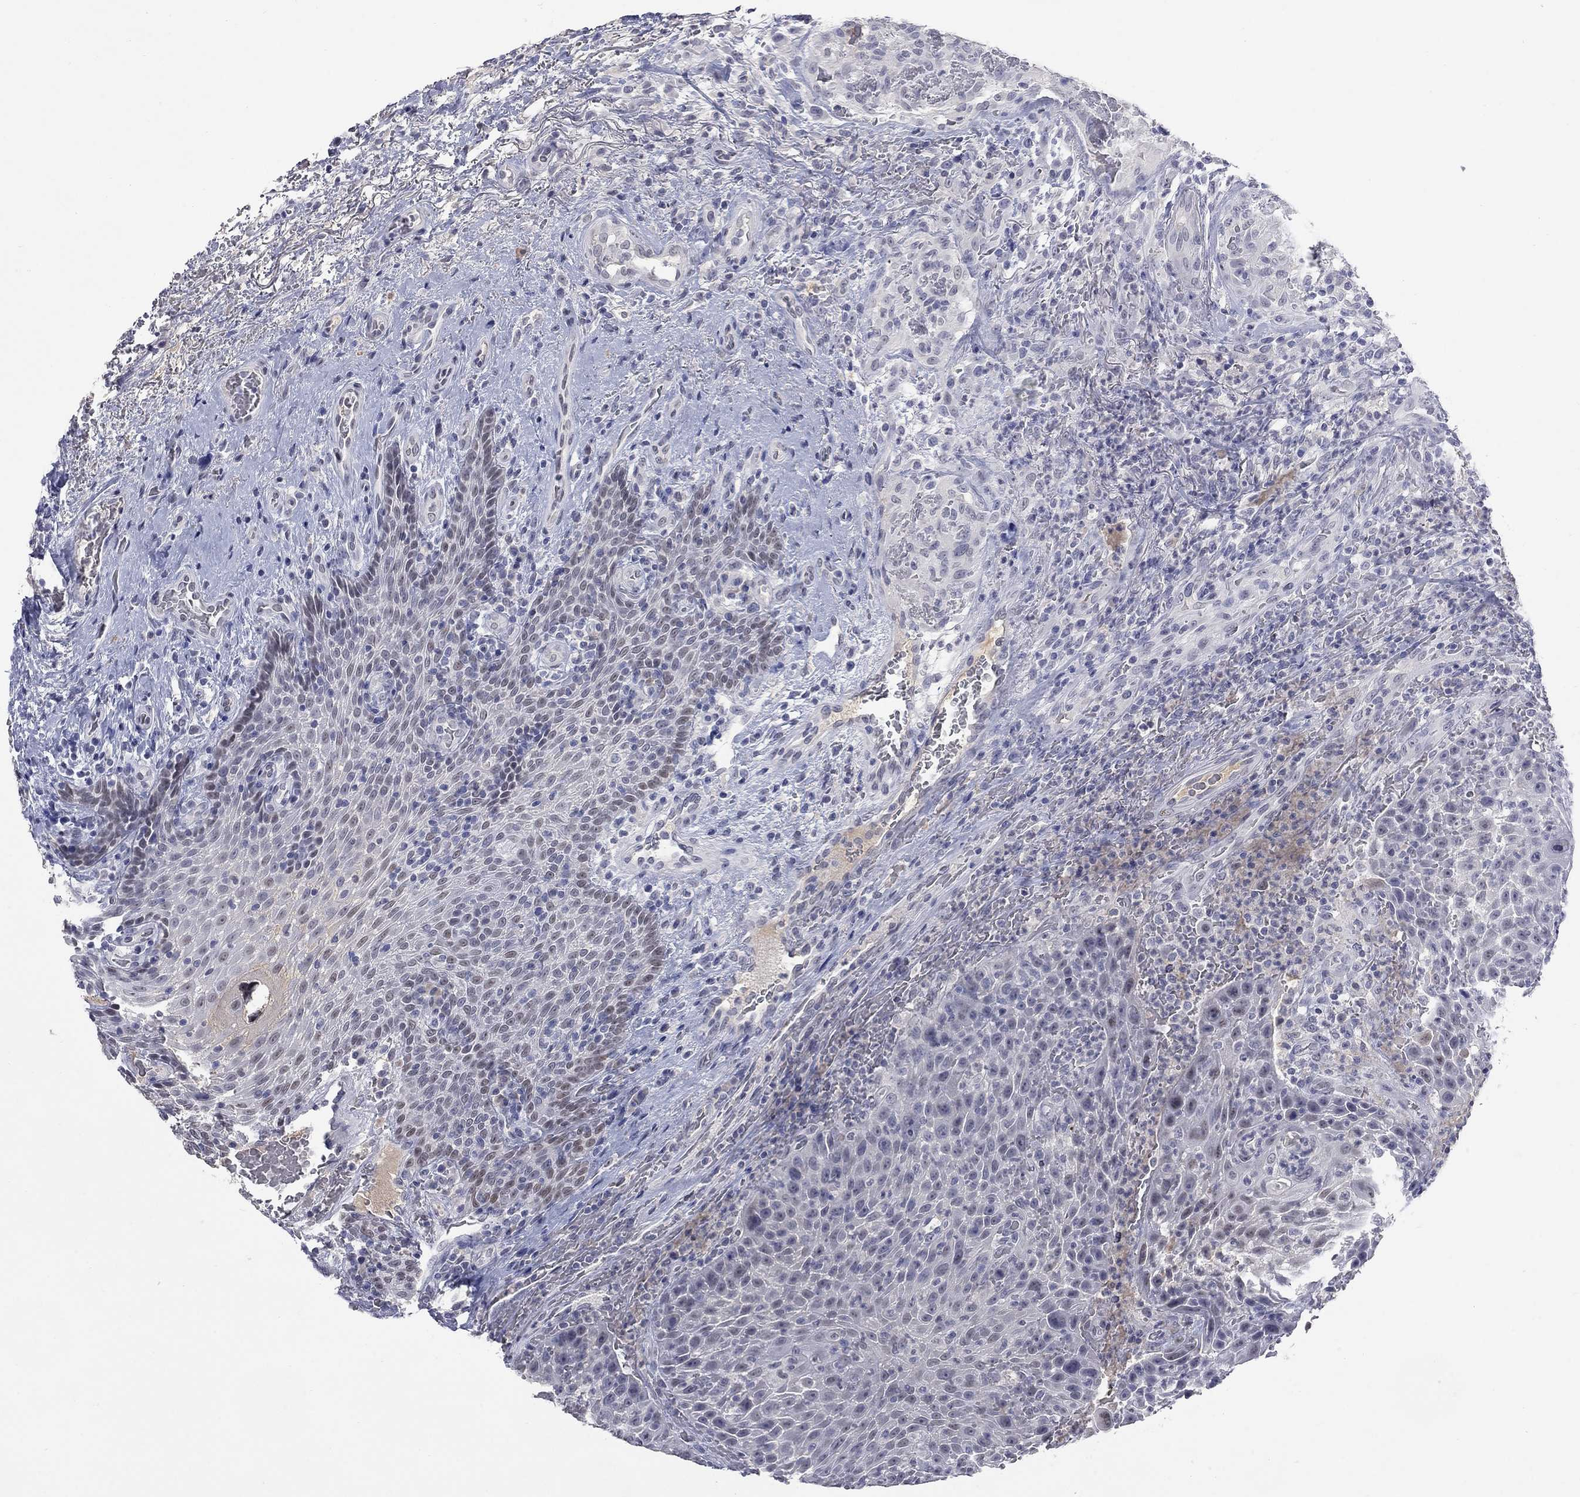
{"staining": {"intensity": "weak", "quantity": "<25%", "location": "nuclear"}, "tissue": "head and neck cancer", "cell_type": "Tumor cells", "image_type": "cancer", "snomed": [{"axis": "morphology", "description": "Squamous cell carcinoma, NOS"}, {"axis": "topography", "description": "Head-Neck"}], "caption": "Histopathology image shows no significant protein staining in tumor cells of head and neck squamous cell carcinoma.", "gene": "SLC51A", "patient": {"sex": "male", "age": 69}}